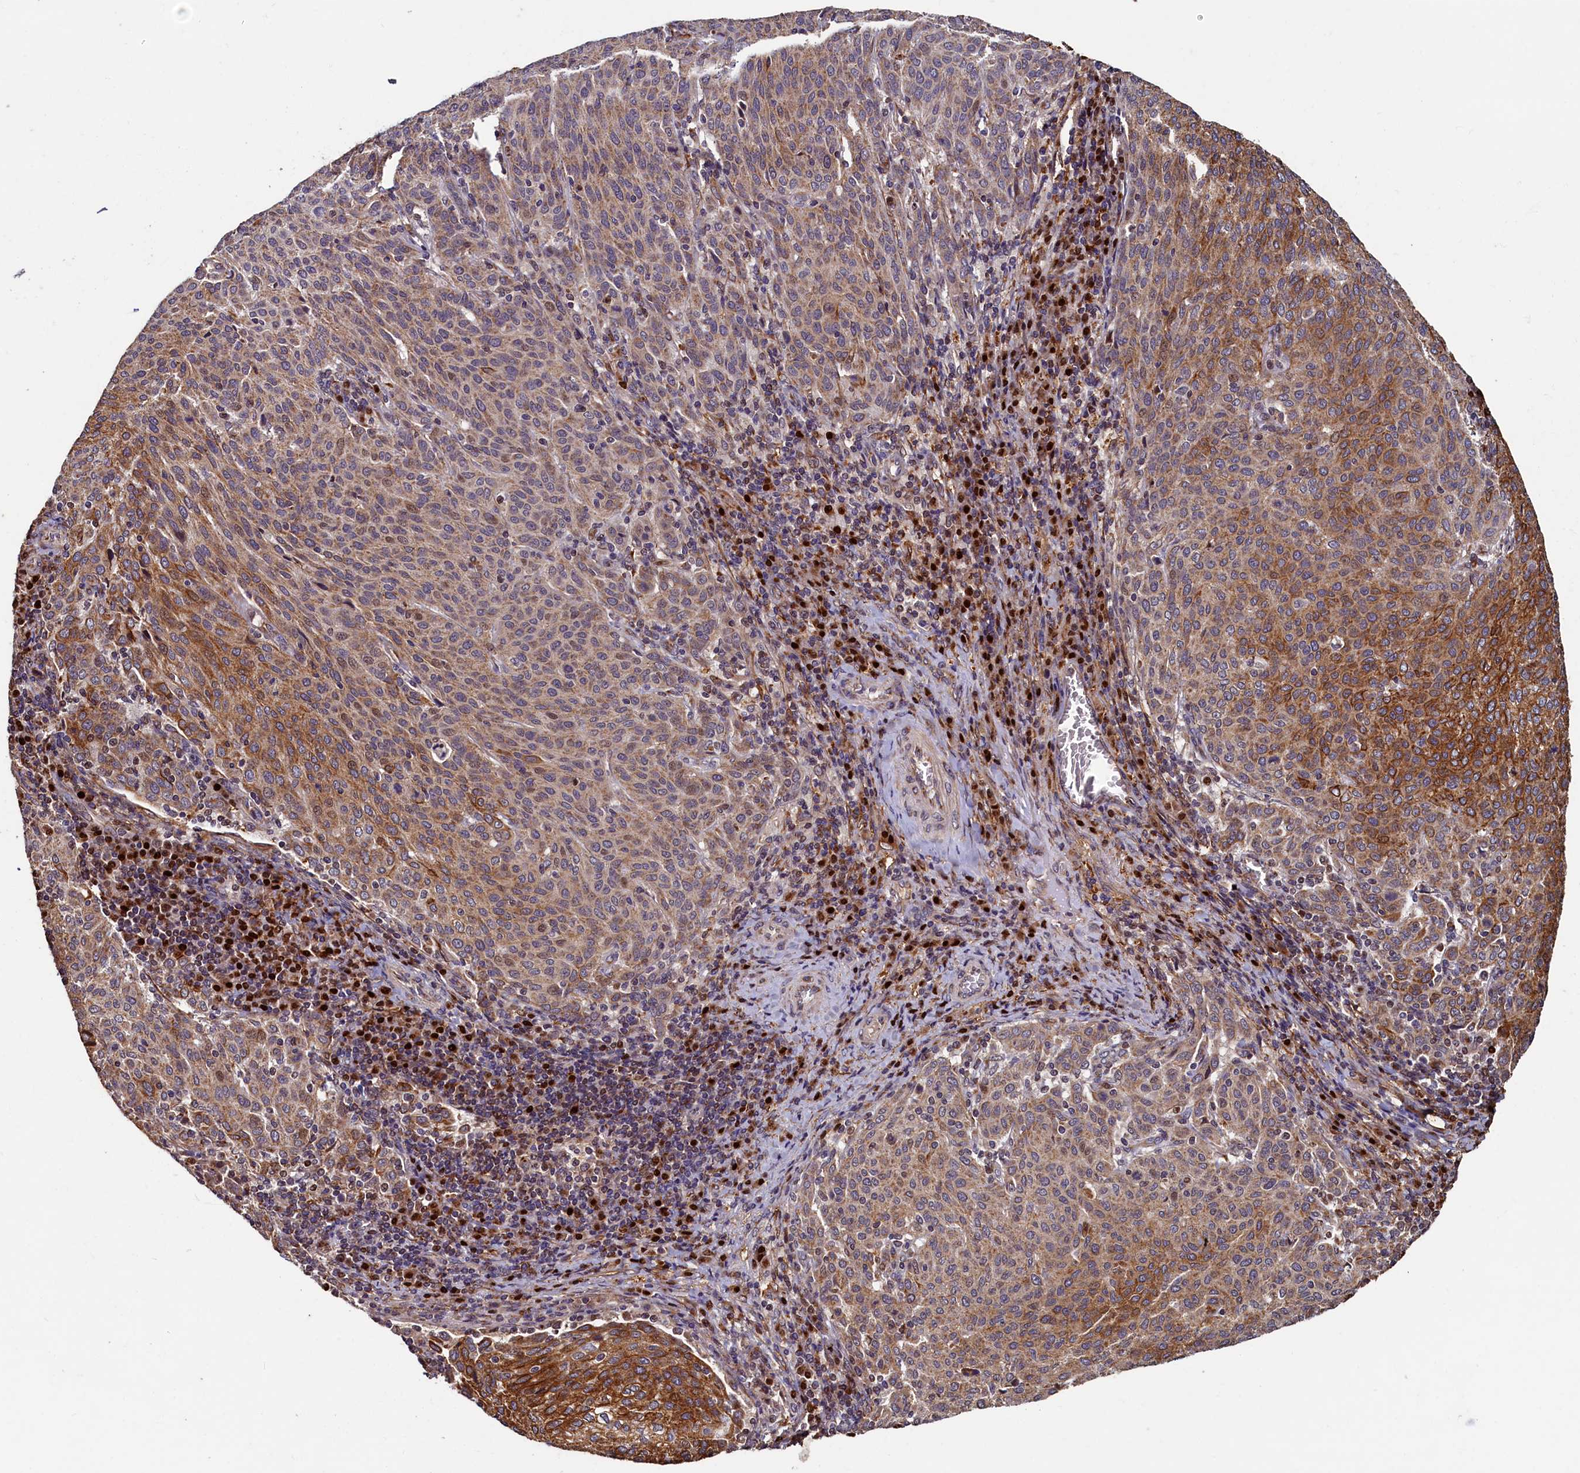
{"staining": {"intensity": "moderate", "quantity": ">75%", "location": "cytoplasmic/membranous"}, "tissue": "cervical cancer", "cell_type": "Tumor cells", "image_type": "cancer", "snomed": [{"axis": "morphology", "description": "Squamous cell carcinoma, NOS"}, {"axis": "topography", "description": "Cervix"}], "caption": "The histopathology image demonstrates immunohistochemical staining of squamous cell carcinoma (cervical). There is moderate cytoplasmic/membranous positivity is appreciated in about >75% of tumor cells. Nuclei are stained in blue.", "gene": "NCKAP5L", "patient": {"sex": "female", "age": 46}}